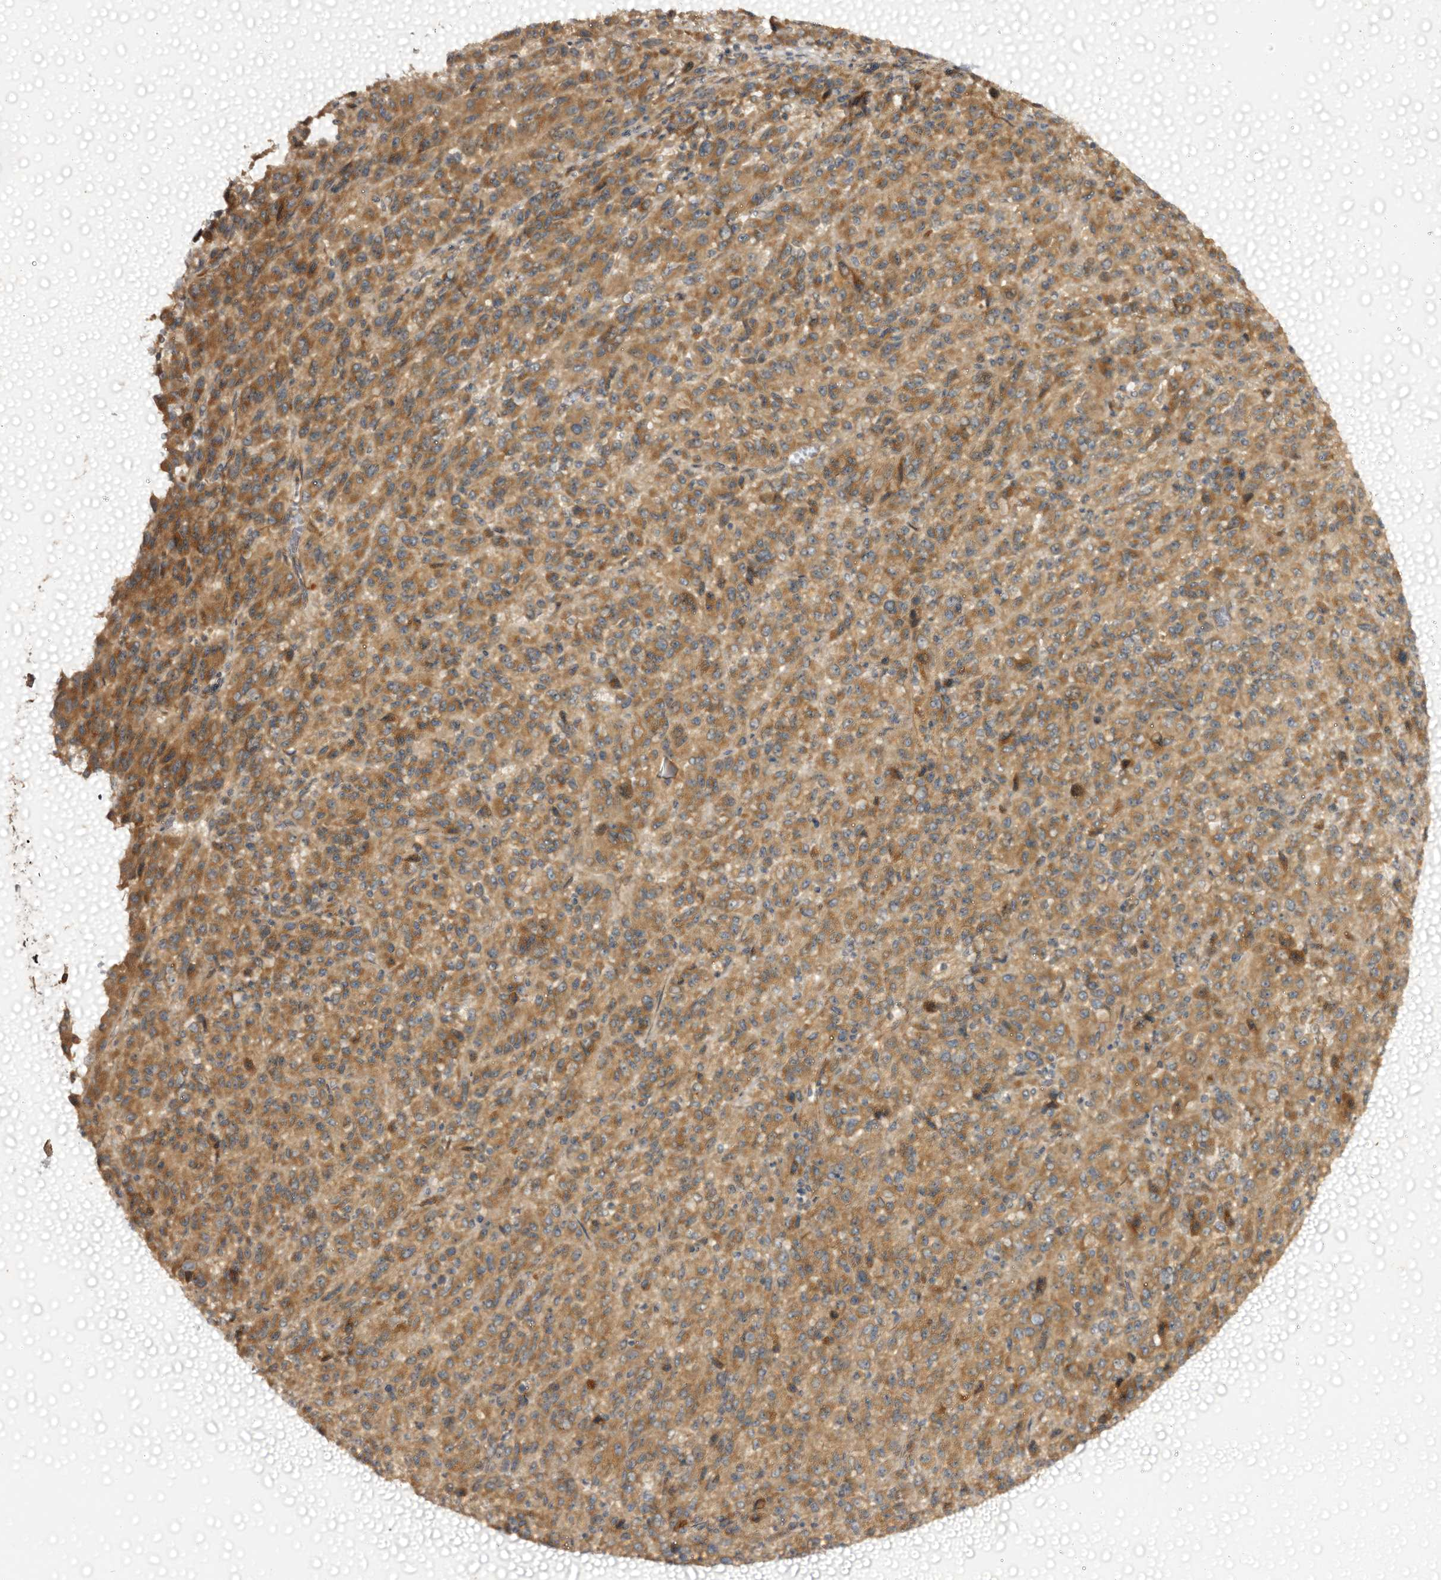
{"staining": {"intensity": "moderate", "quantity": ">75%", "location": "cytoplasmic/membranous"}, "tissue": "melanoma", "cell_type": "Tumor cells", "image_type": "cancer", "snomed": [{"axis": "morphology", "description": "Malignant melanoma, Metastatic site"}, {"axis": "topography", "description": "Lung"}], "caption": "An IHC histopathology image of neoplastic tissue is shown. Protein staining in brown shows moderate cytoplasmic/membranous positivity in malignant melanoma (metastatic site) within tumor cells.", "gene": "C11orf80", "patient": {"sex": "male", "age": 64}}